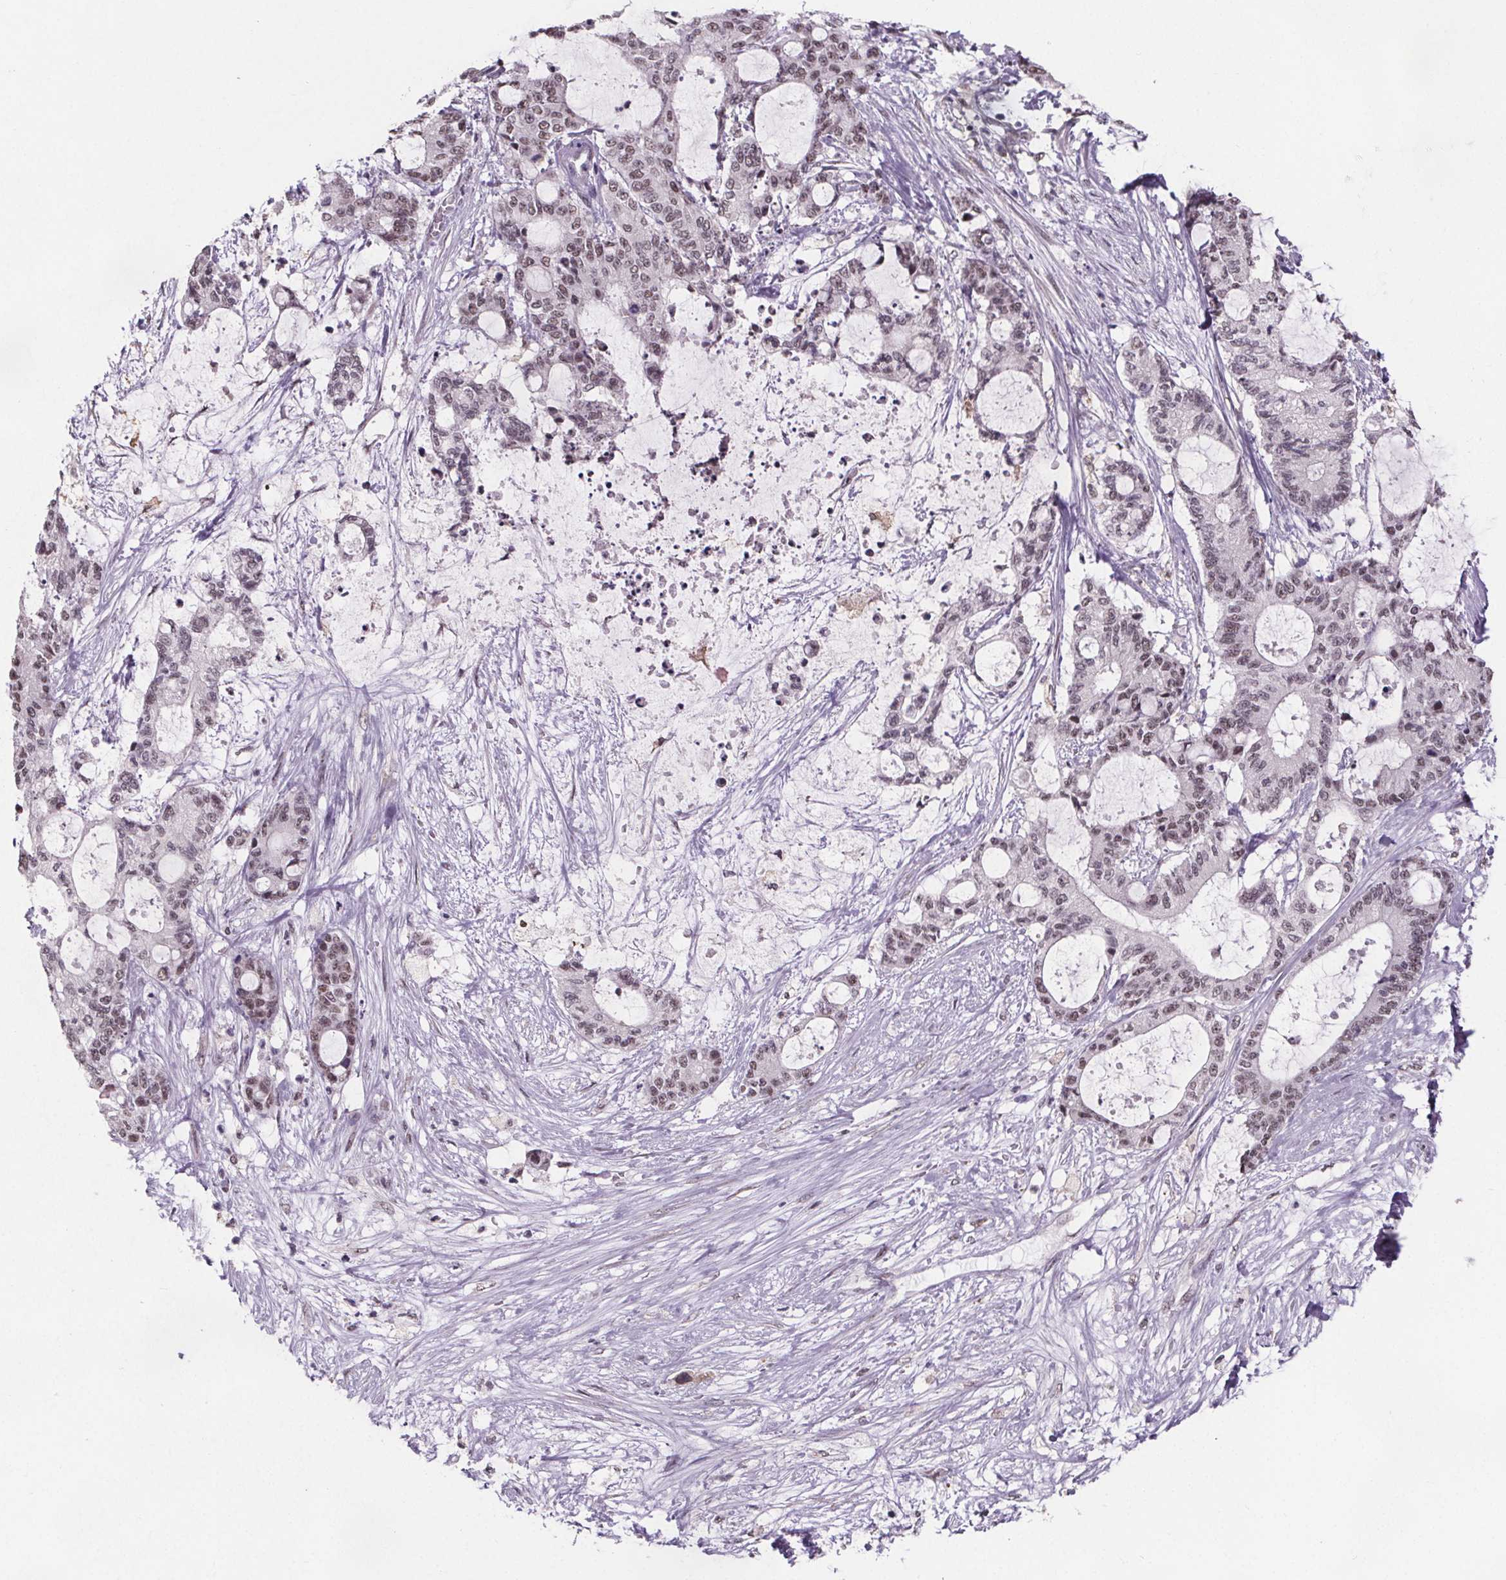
{"staining": {"intensity": "moderate", "quantity": ">75%", "location": "nuclear"}, "tissue": "liver cancer", "cell_type": "Tumor cells", "image_type": "cancer", "snomed": [{"axis": "morphology", "description": "Normal tissue, NOS"}, {"axis": "morphology", "description": "Cholangiocarcinoma"}, {"axis": "topography", "description": "Liver"}, {"axis": "topography", "description": "Peripheral nerve tissue"}], "caption": "Tumor cells show medium levels of moderate nuclear expression in approximately >75% of cells in liver cholangiocarcinoma.", "gene": "ZNF572", "patient": {"sex": "female", "age": 73}}